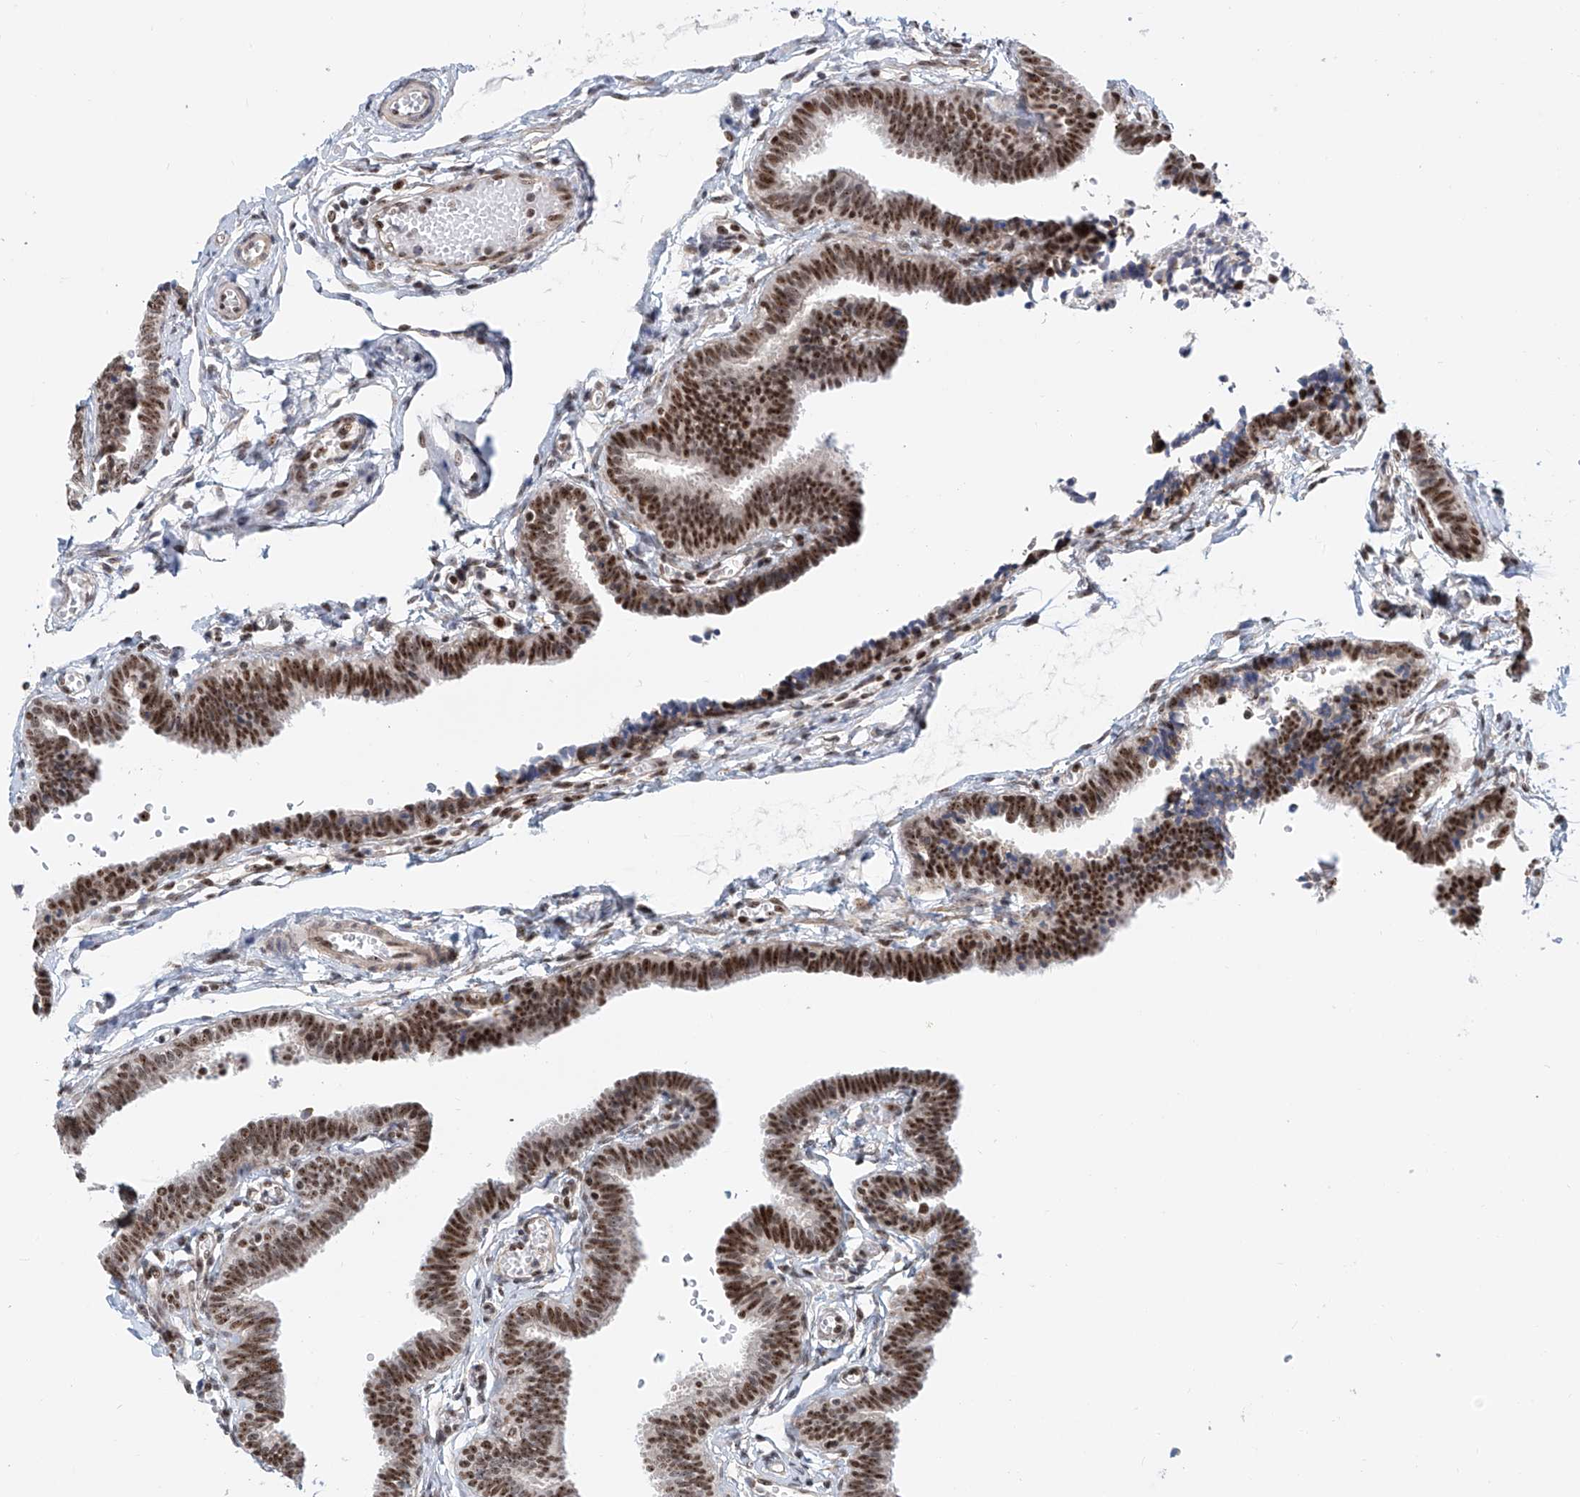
{"staining": {"intensity": "strong", "quantity": ">75%", "location": "nuclear"}, "tissue": "fallopian tube", "cell_type": "Glandular cells", "image_type": "normal", "snomed": [{"axis": "morphology", "description": "Normal tissue, NOS"}, {"axis": "topography", "description": "Fallopian tube"}, {"axis": "topography", "description": "Ovary"}], "caption": "IHC (DAB (3,3'-diaminobenzidine)) staining of unremarkable human fallopian tube exhibits strong nuclear protein positivity in about >75% of glandular cells.", "gene": "PRUNE2", "patient": {"sex": "female", "age": 23}}